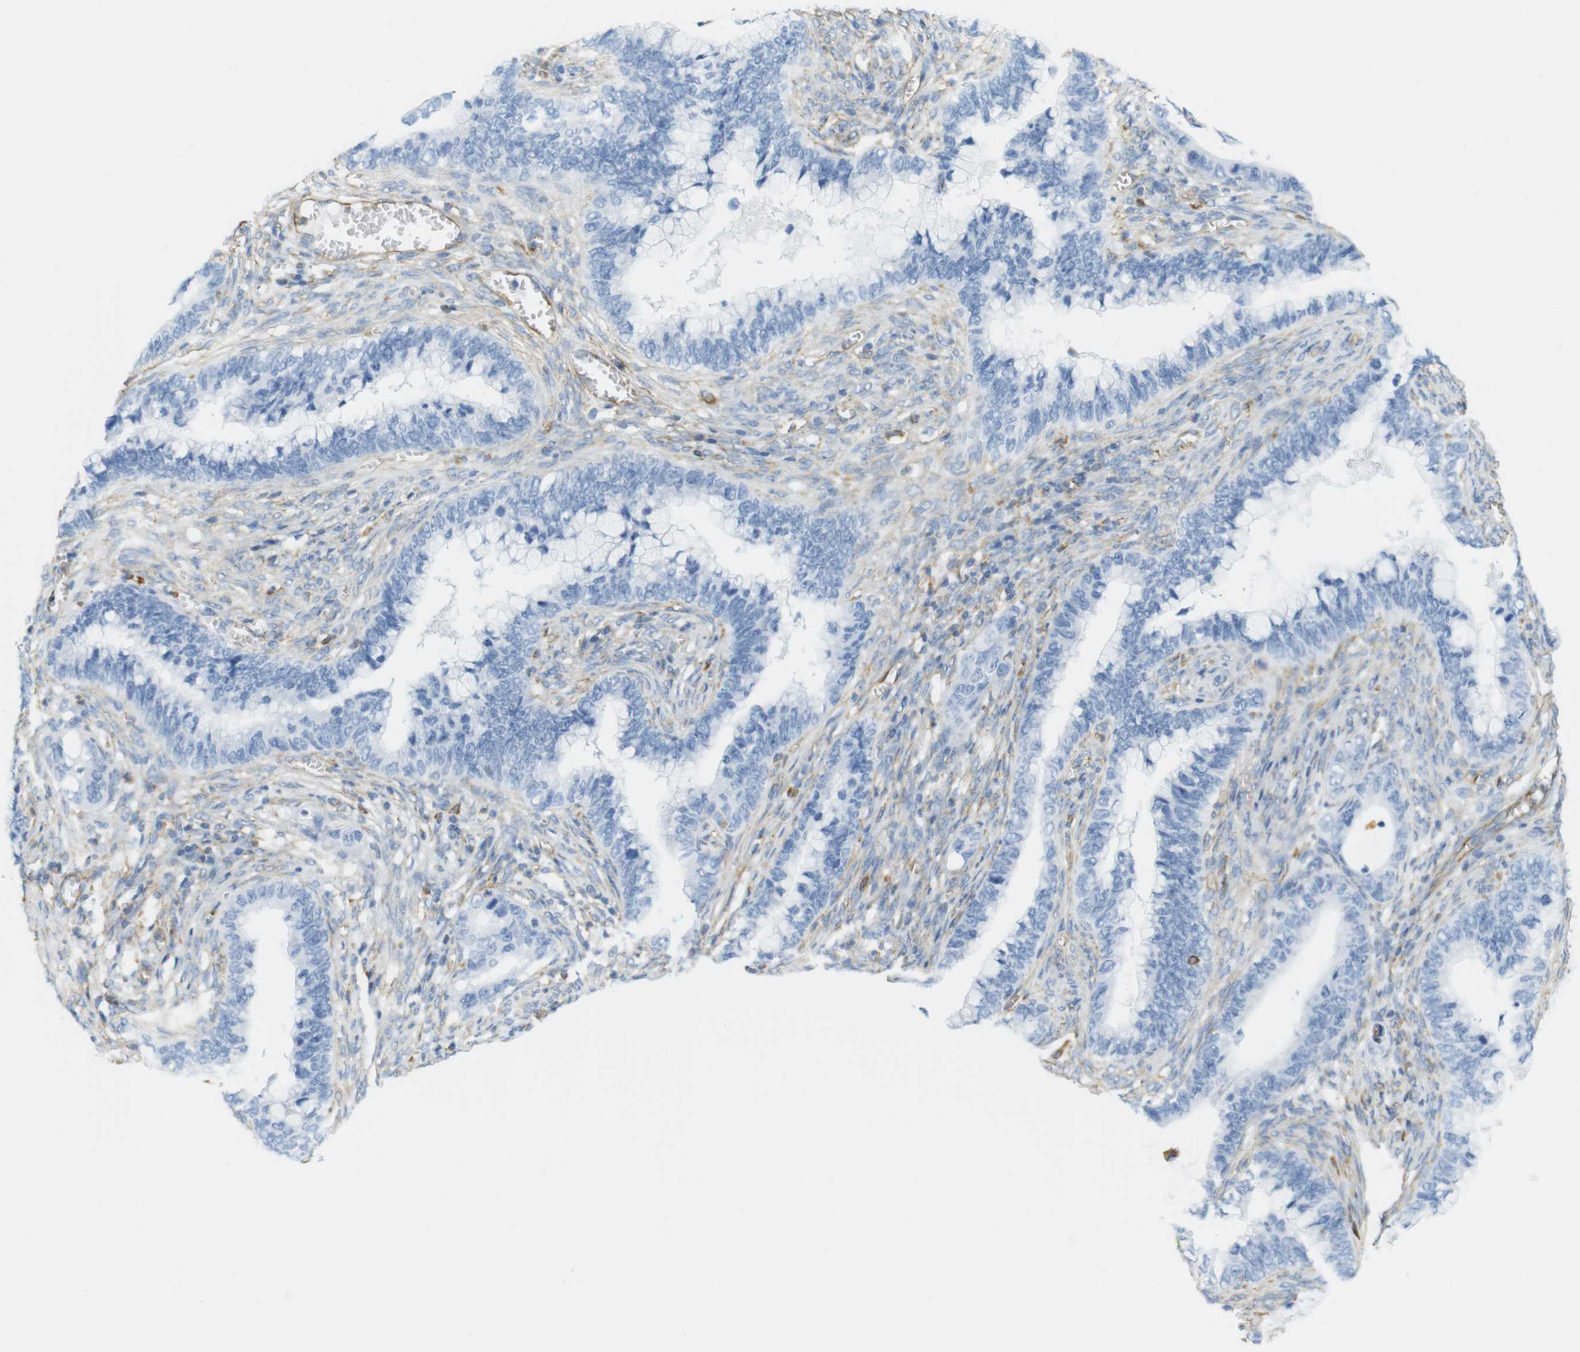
{"staining": {"intensity": "negative", "quantity": "none", "location": "none"}, "tissue": "cervical cancer", "cell_type": "Tumor cells", "image_type": "cancer", "snomed": [{"axis": "morphology", "description": "Adenocarcinoma, NOS"}, {"axis": "topography", "description": "Cervix"}], "caption": "This is a histopathology image of immunohistochemistry (IHC) staining of cervical adenocarcinoma, which shows no positivity in tumor cells. Brightfield microscopy of immunohistochemistry stained with DAB (3,3'-diaminobenzidine) (brown) and hematoxylin (blue), captured at high magnification.", "gene": "MS4A10", "patient": {"sex": "female", "age": 44}}